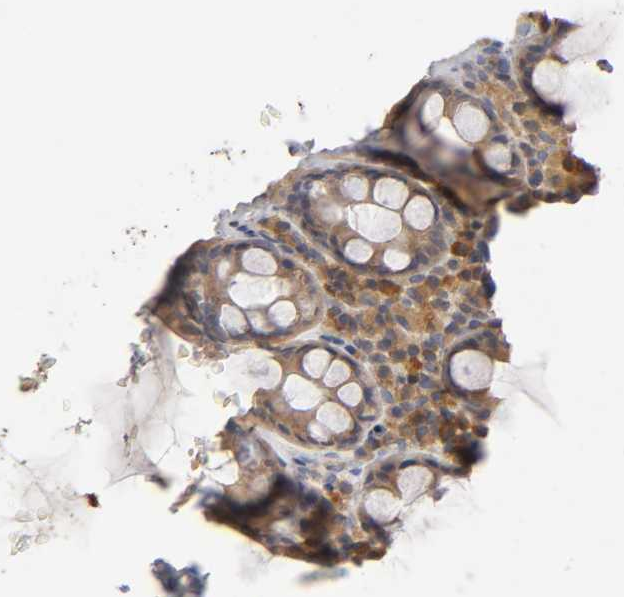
{"staining": {"intensity": "moderate", "quantity": "25%-75%", "location": "cytoplasmic/membranous"}, "tissue": "rectum", "cell_type": "Glandular cells", "image_type": "normal", "snomed": [{"axis": "morphology", "description": "Normal tissue, NOS"}, {"axis": "topography", "description": "Rectum"}], "caption": "Rectum stained with a brown dye exhibits moderate cytoplasmic/membranous positive positivity in approximately 25%-75% of glandular cells.", "gene": "RHOA", "patient": {"sex": "male", "age": 92}}